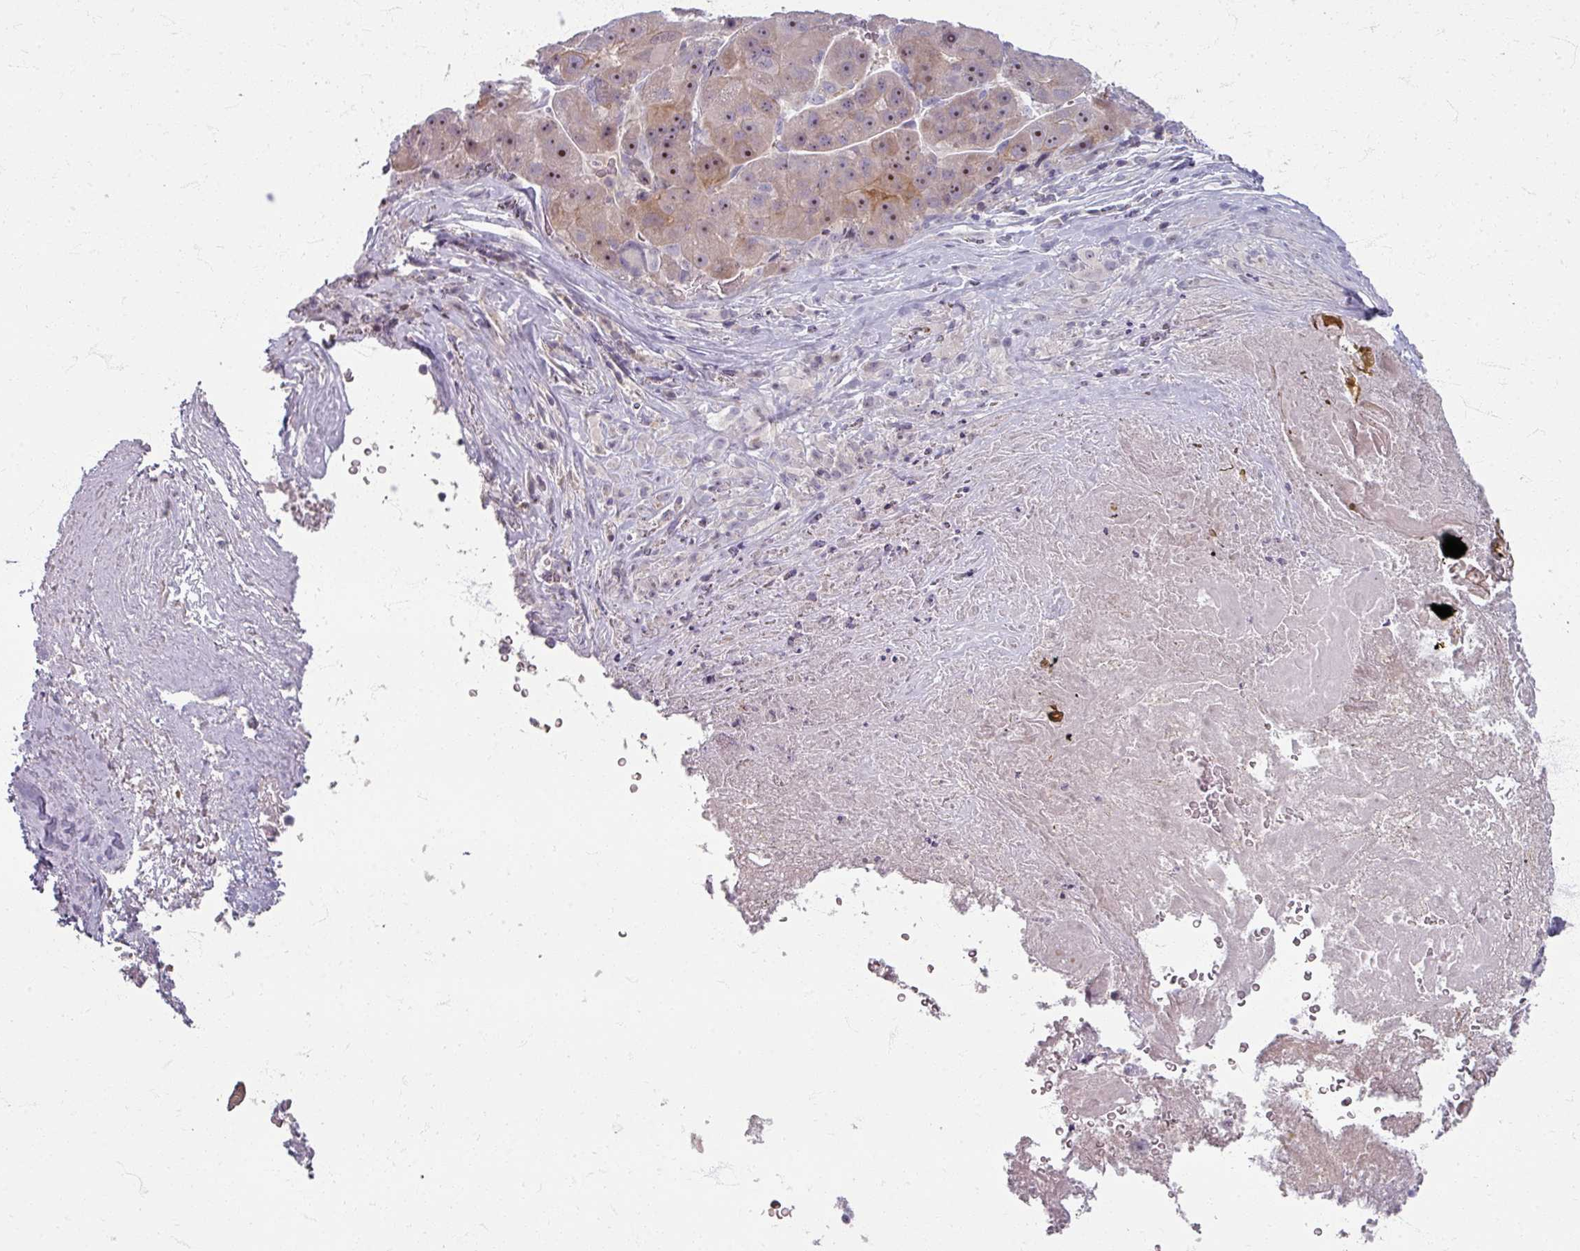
{"staining": {"intensity": "moderate", "quantity": "25%-75%", "location": "cytoplasmic/membranous,nuclear"}, "tissue": "liver cancer", "cell_type": "Tumor cells", "image_type": "cancer", "snomed": [{"axis": "morphology", "description": "Carcinoma, Hepatocellular, NOS"}, {"axis": "topography", "description": "Liver"}], "caption": "An image of human hepatocellular carcinoma (liver) stained for a protein shows moderate cytoplasmic/membranous and nuclear brown staining in tumor cells.", "gene": "TTLL7", "patient": {"sex": "male", "age": 76}}